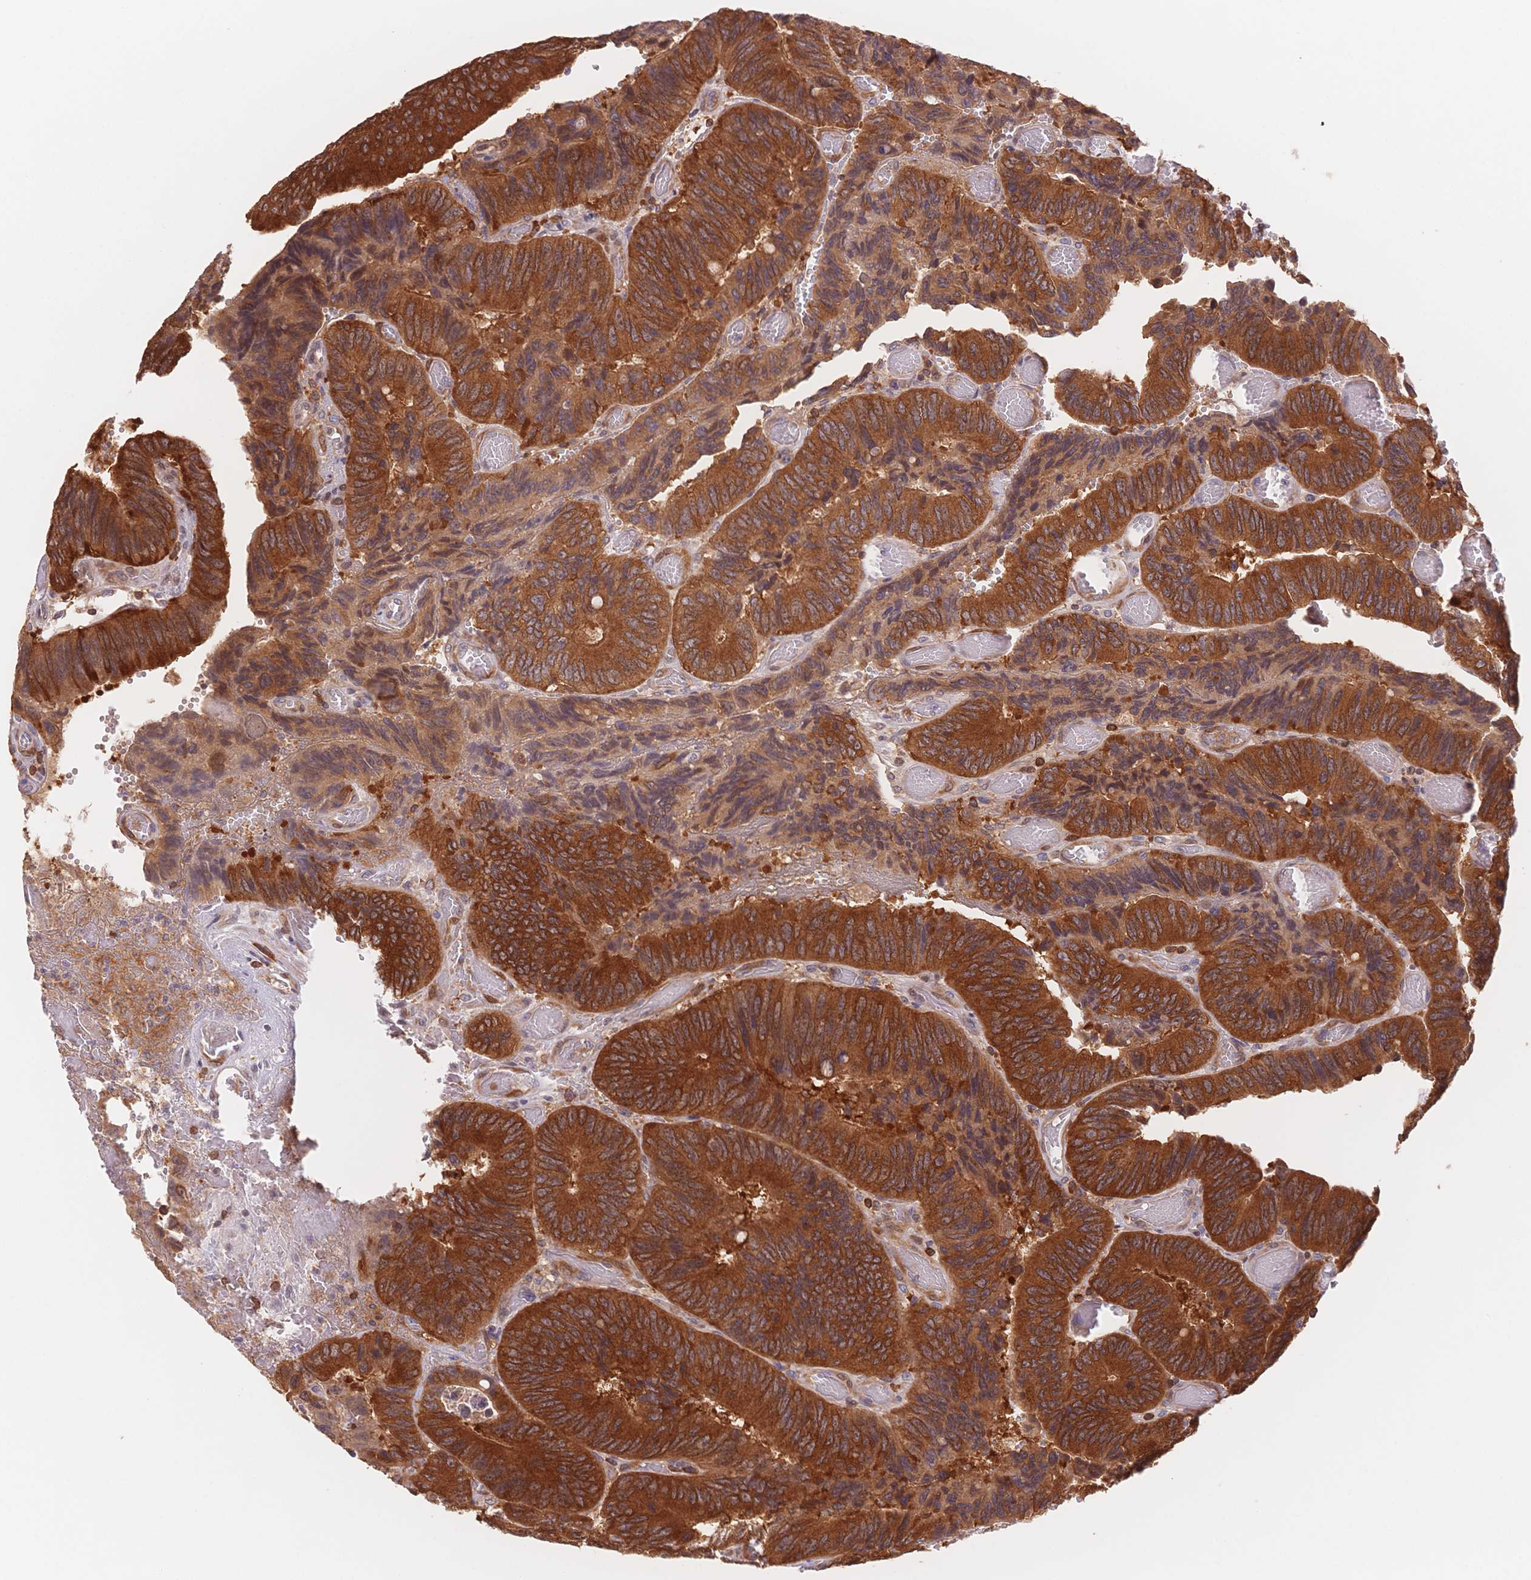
{"staining": {"intensity": "strong", "quantity": ">75%", "location": "cytoplasmic/membranous"}, "tissue": "colorectal cancer", "cell_type": "Tumor cells", "image_type": "cancer", "snomed": [{"axis": "morphology", "description": "Adenocarcinoma, NOS"}, {"axis": "topography", "description": "Colon"}], "caption": "Tumor cells demonstrate strong cytoplasmic/membranous staining in about >75% of cells in colorectal adenocarcinoma. (Brightfield microscopy of DAB IHC at high magnification).", "gene": "STK39", "patient": {"sex": "female", "age": 84}}